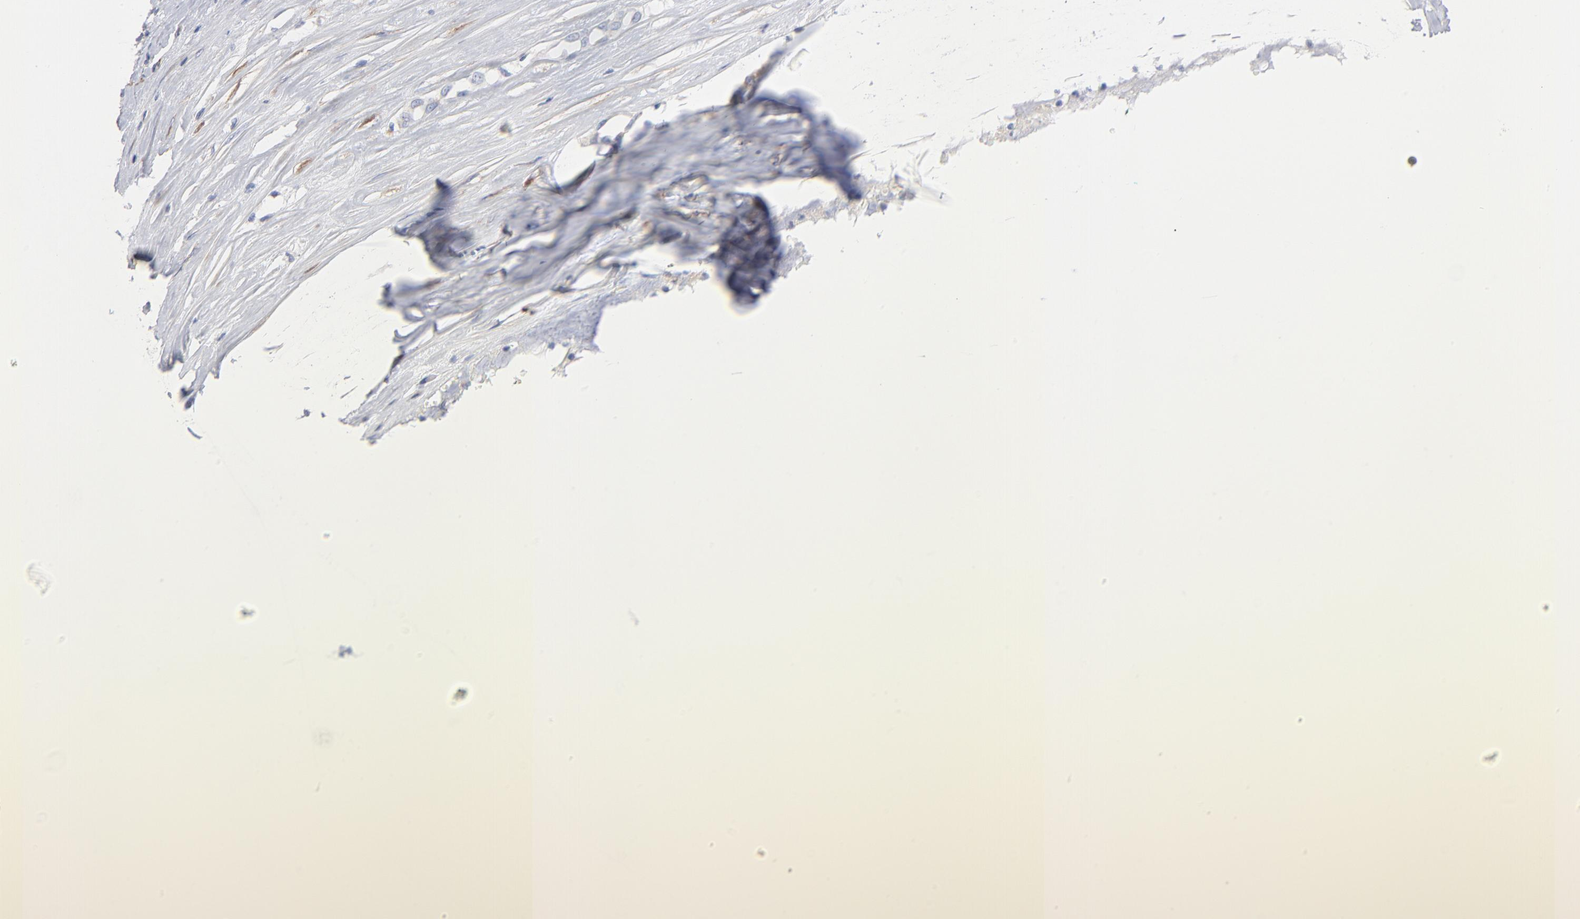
{"staining": {"intensity": "negative", "quantity": "none", "location": "none"}, "tissue": "ovarian cancer", "cell_type": "Tumor cells", "image_type": "cancer", "snomed": [{"axis": "morphology", "description": "Cystadenocarcinoma, serous, NOS"}, {"axis": "topography", "description": "Ovary"}], "caption": "Immunohistochemical staining of human ovarian serous cystadenocarcinoma shows no significant expression in tumor cells. The staining was performed using DAB to visualize the protein expression in brown, while the nuclei were stained in blue with hematoxylin (Magnification: 20x).", "gene": "SEPTIN6", "patient": {"sex": "female", "age": 54}}